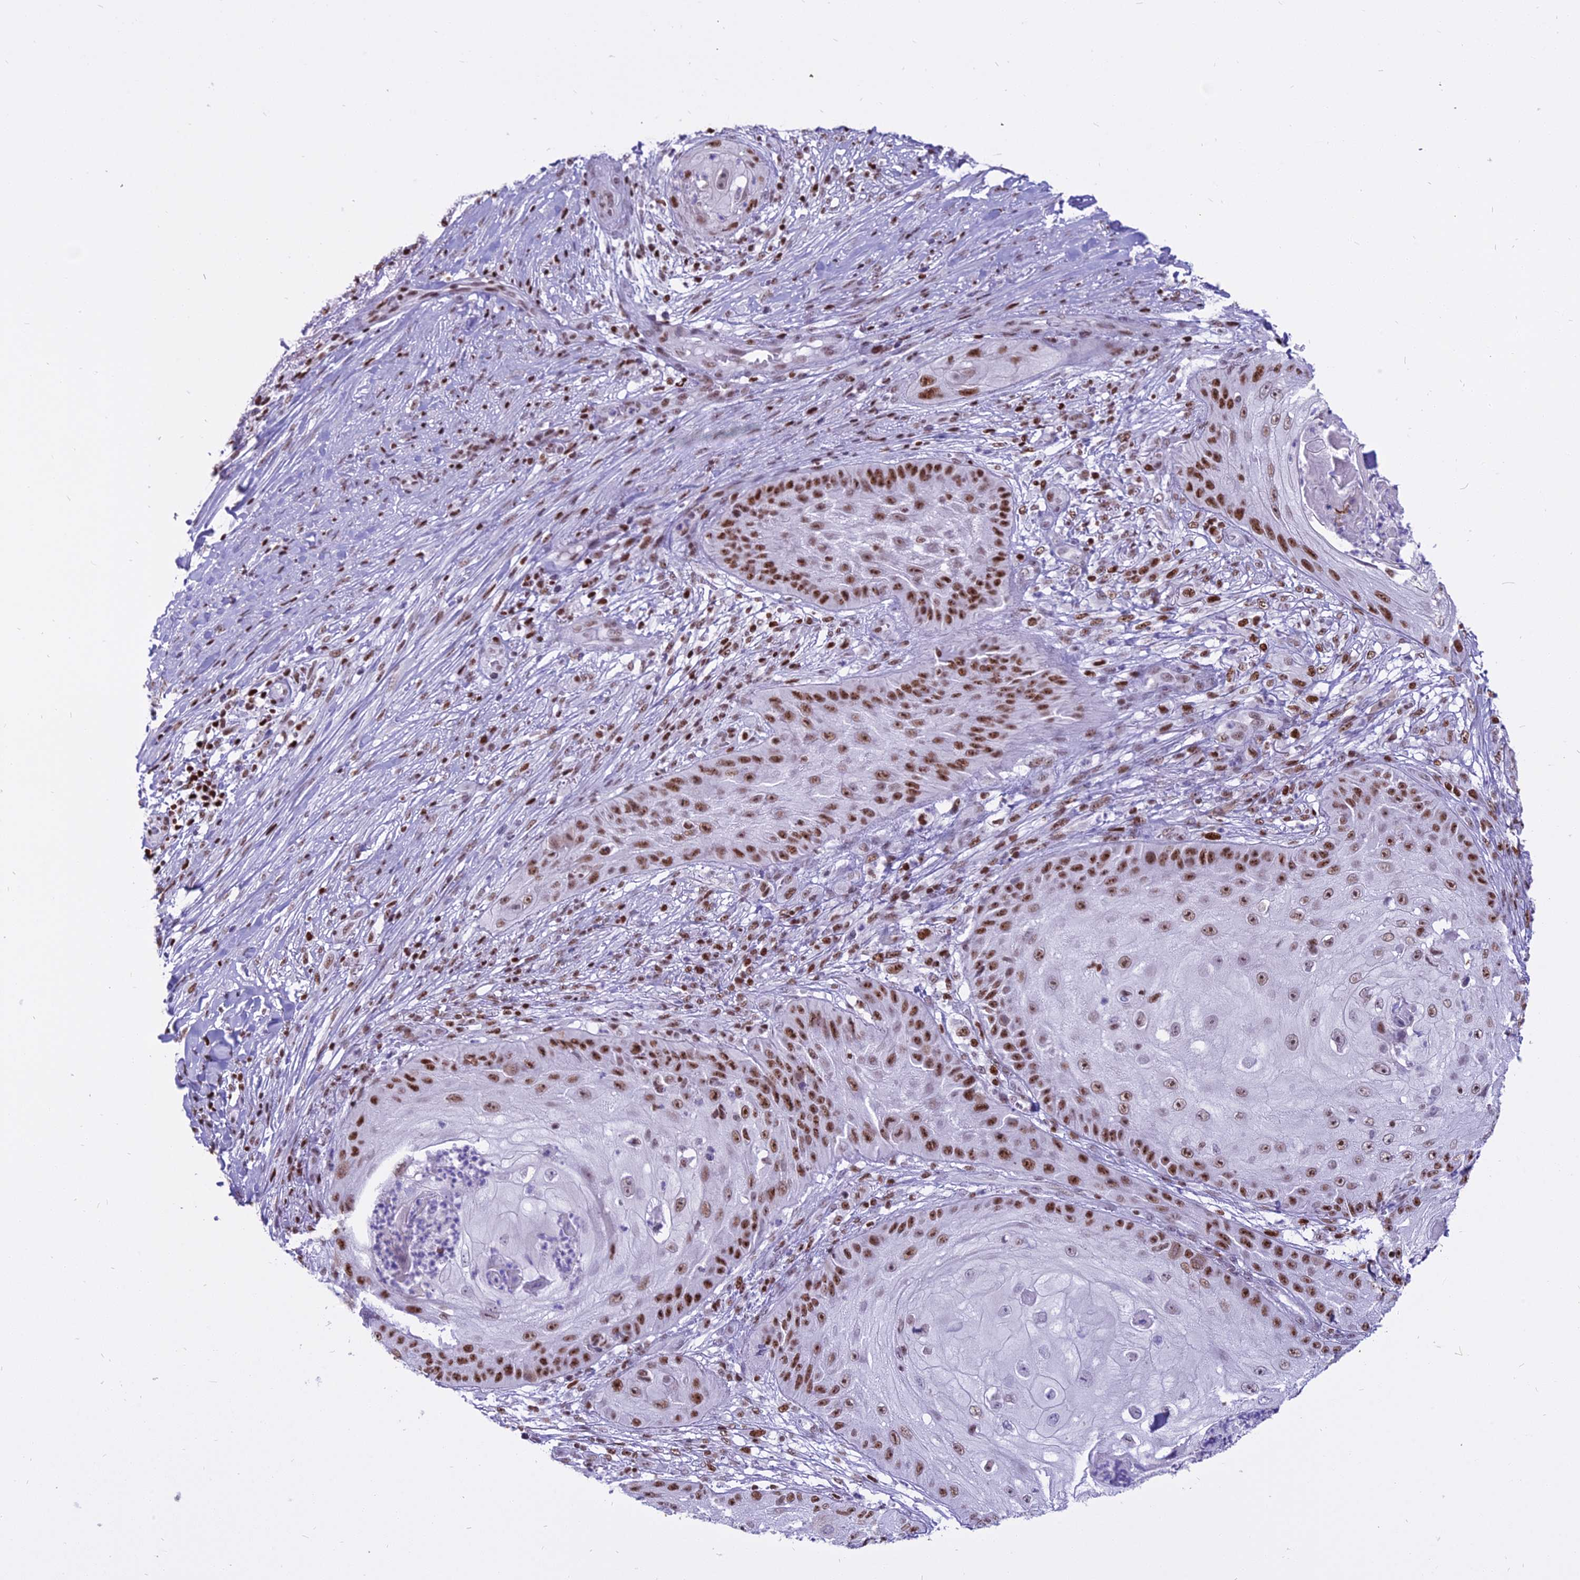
{"staining": {"intensity": "moderate", "quantity": "25%-75%", "location": "nuclear"}, "tissue": "skin cancer", "cell_type": "Tumor cells", "image_type": "cancer", "snomed": [{"axis": "morphology", "description": "Squamous cell carcinoma, NOS"}, {"axis": "topography", "description": "Skin"}], "caption": "Immunohistochemistry (DAB) staining of human skin cancer shows moderate nuclear protein staining in approximately 25%-75% of tumor cells. The protein is stained brown, and the nuclei are stained in blue (DAB (3,3'-diaminobenzidine) IHC with brightfield microscopy, high magnification).", "gene": "PARP1", "patient": {"sex": "male", "age": 70}}